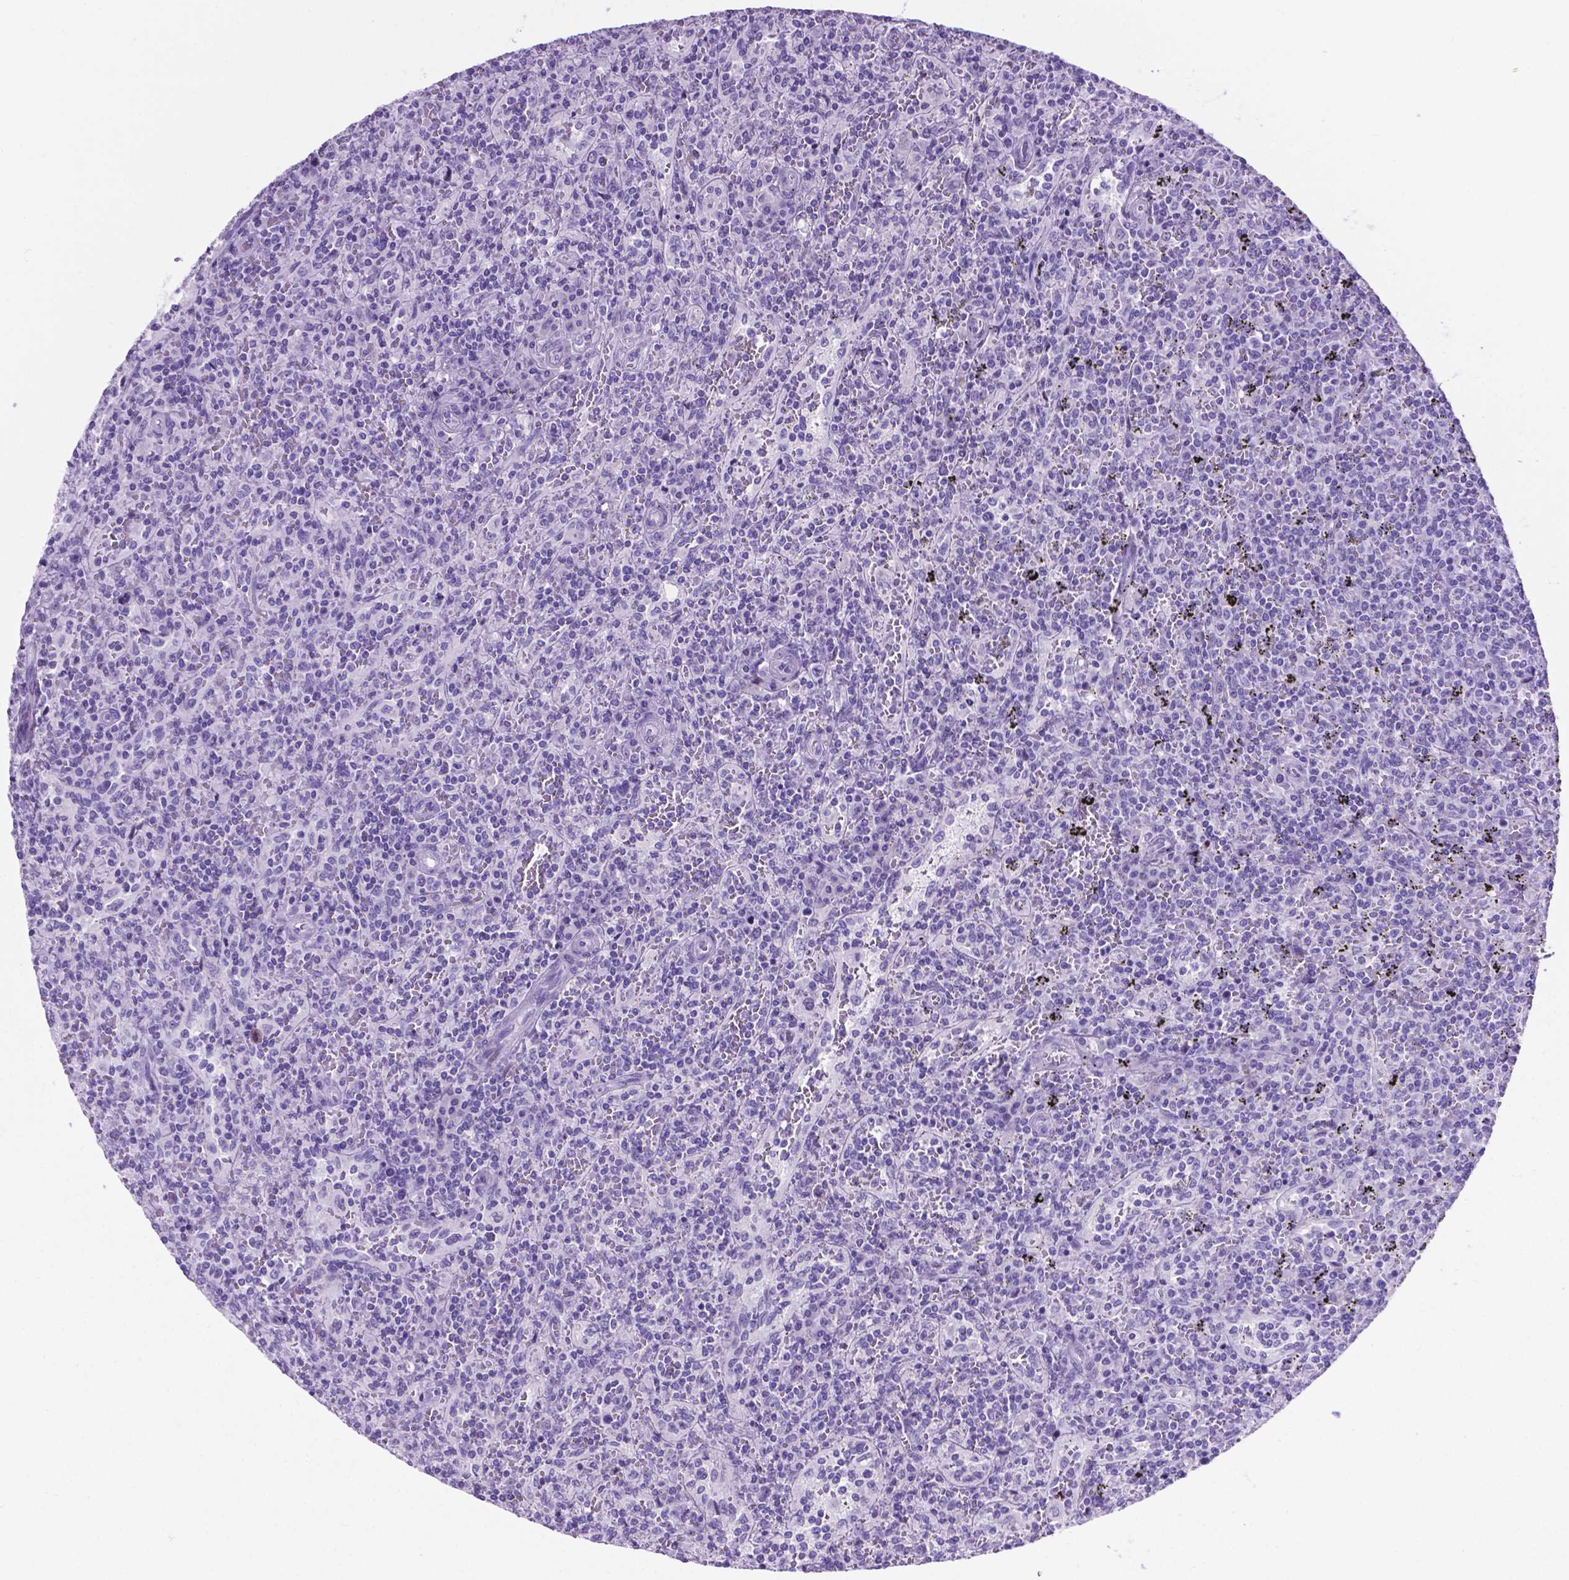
{"staining": {"intensity": "negative", "quantity": "none", "location": "none"}, "tissue": "lymphoma", "cell_type": "Tumor cells", "image_type": "cancer", "snomed": [{"axis": "morphology", "description": "Malignant lymphoma, non-Hodgkin's type, Low grade"}, {"axis": "topography", "description": "Spleen"}], "caption": "There is no significant staining in tumor cells of low-grade malignant lymphoma, non-Hodgkin's type.", "gene": "C17orf107", "patient": {"sex": "male", "age": 62}}